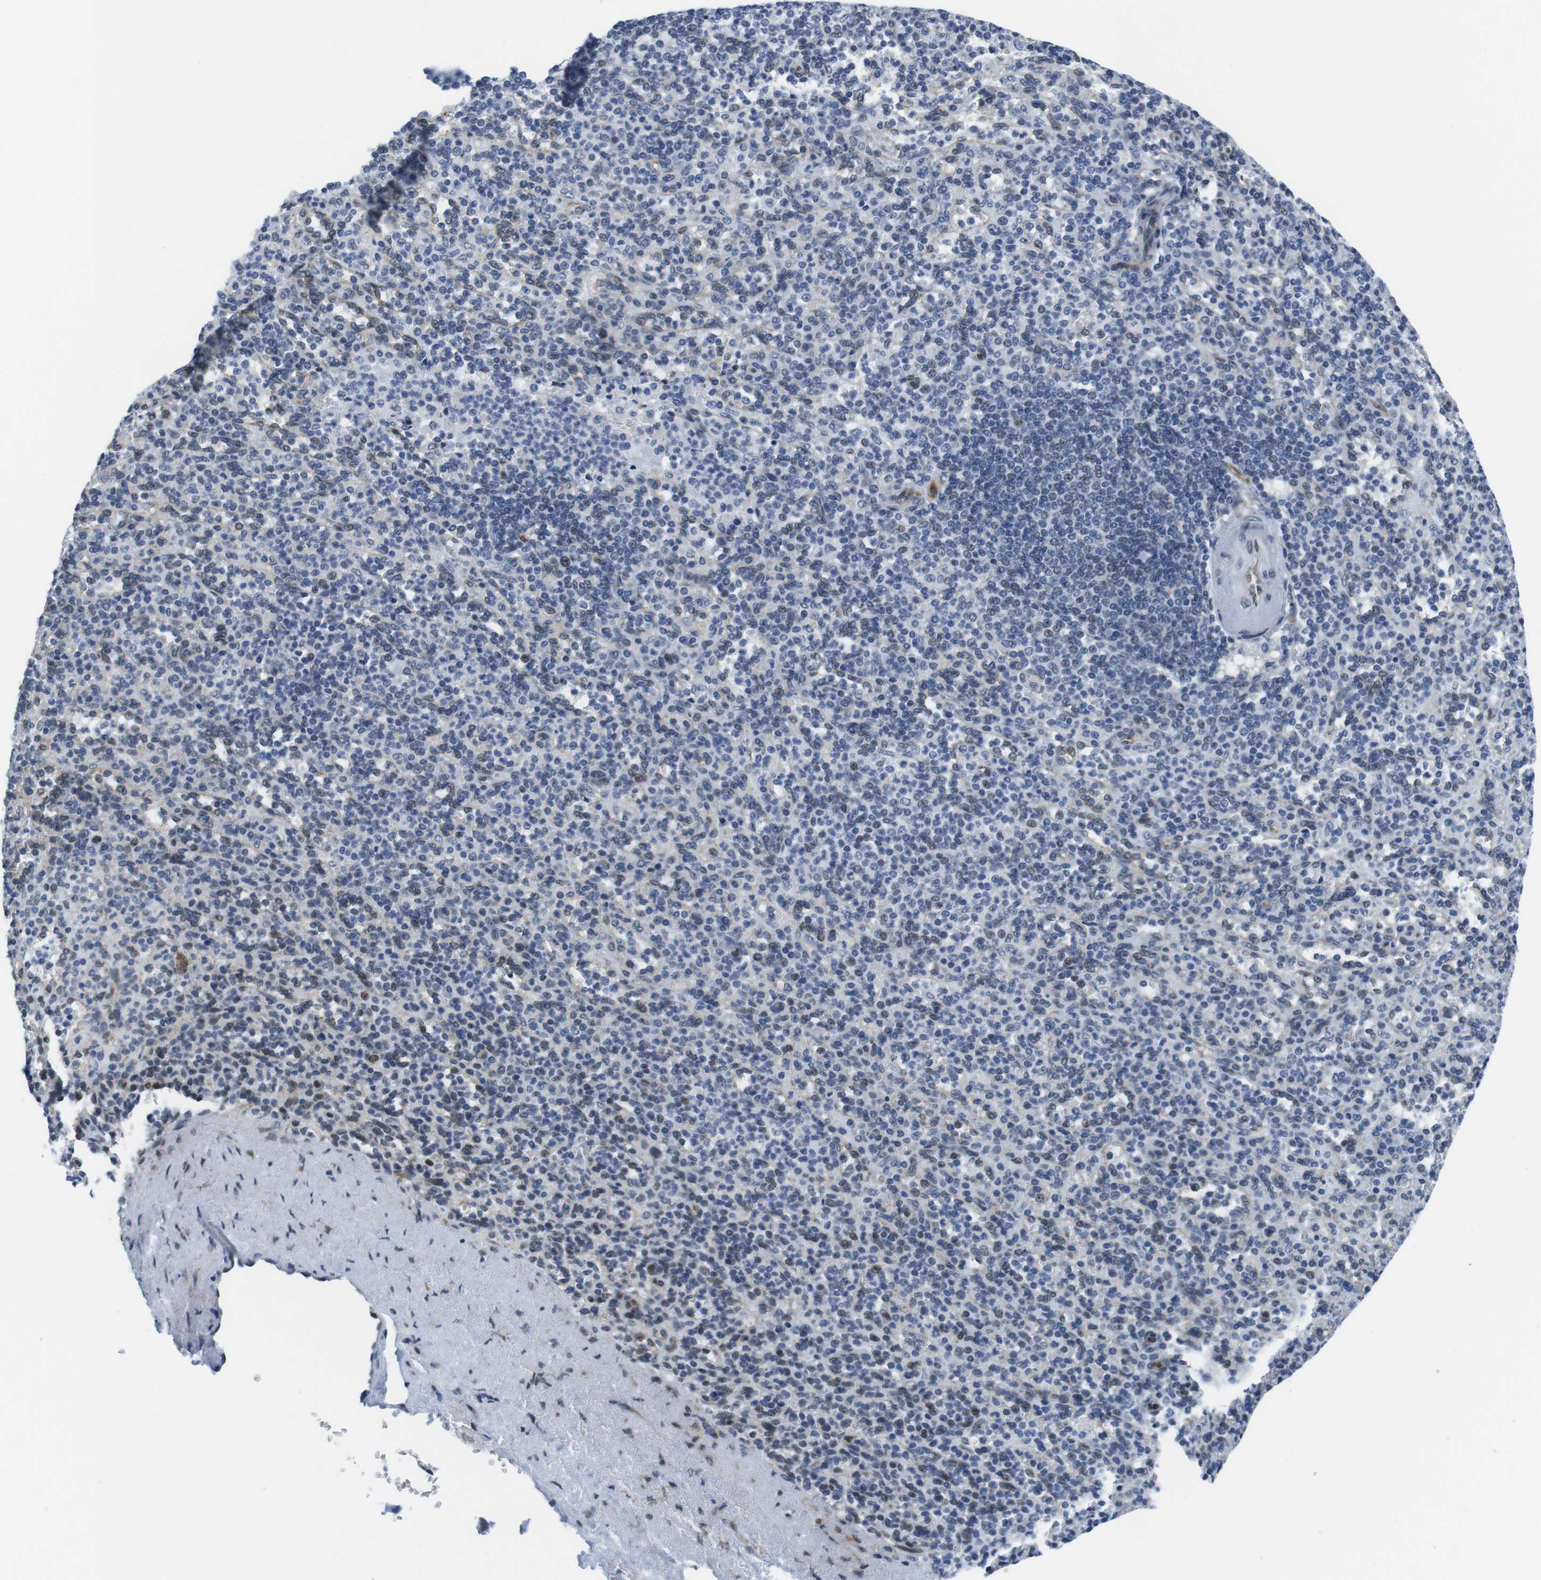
{"staining": {"intensity": "moderate", "quantity": "<25%", "location": "nuclear"}, "tissue": "spleen", "cell_type": "Cells in red pulp", "image_type": "normal", "snomed": [{"axis": "morphology", "description": "Normal tissue, NOS"}, {"axis": "topography", "description": "Spleen"}], "caption": "Spleen stained with DAB immunohistochemistry displays low levels of moderate nuclear expression in about <25% of cells in red pulp.", "gene": "MLH1", "patient": {"sex": "female", "age": 74}}